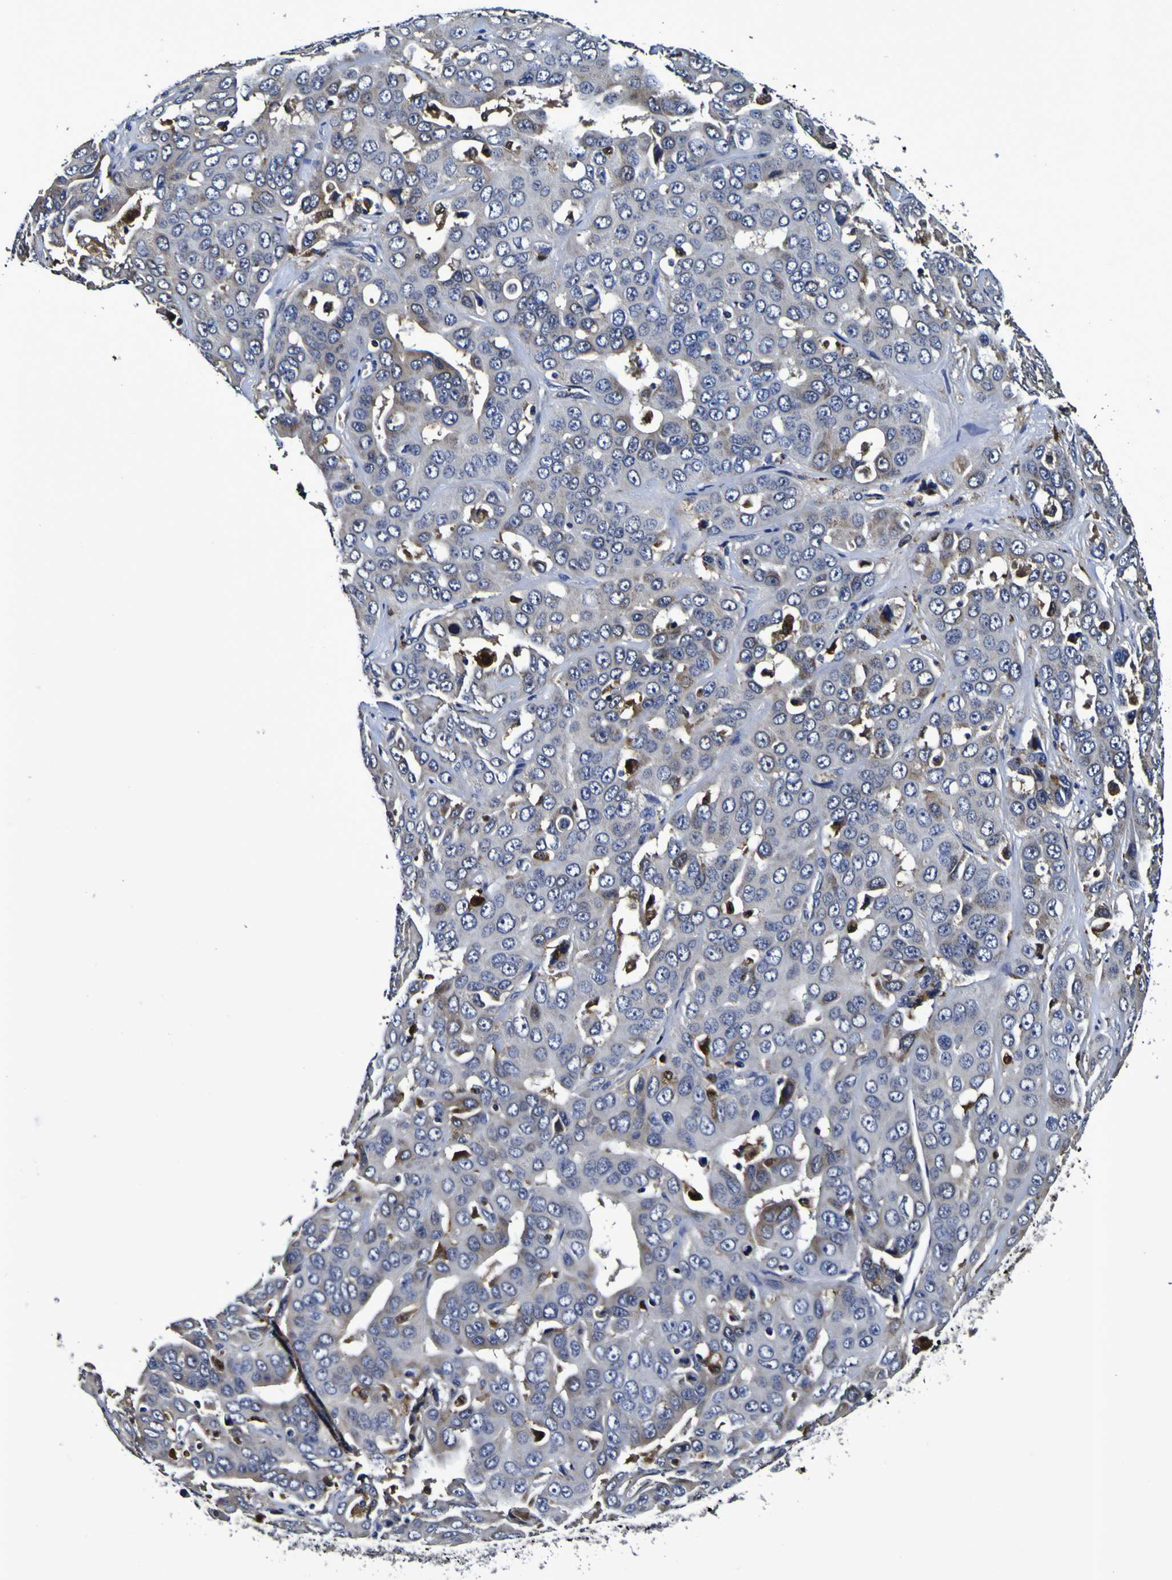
{"staining": {"intensity": "negative", "quantity": "none", "location": "none"}, "tissue": "liver cancer", "cell_type": "Tumor cells", "image_type": "cancer", "snomed": [{"axis": "morphology", "description": "Cholangiocarcinoma"}, {"axis": "topography", "description": "Liver"}], "caption": "Liver cancer (cholangiocarcinoma) stained for a protein using immunohistochemistry shows no staining tumor cells.", "gene": "GPX1", "patient": {"sex": "female", "age": 52}}